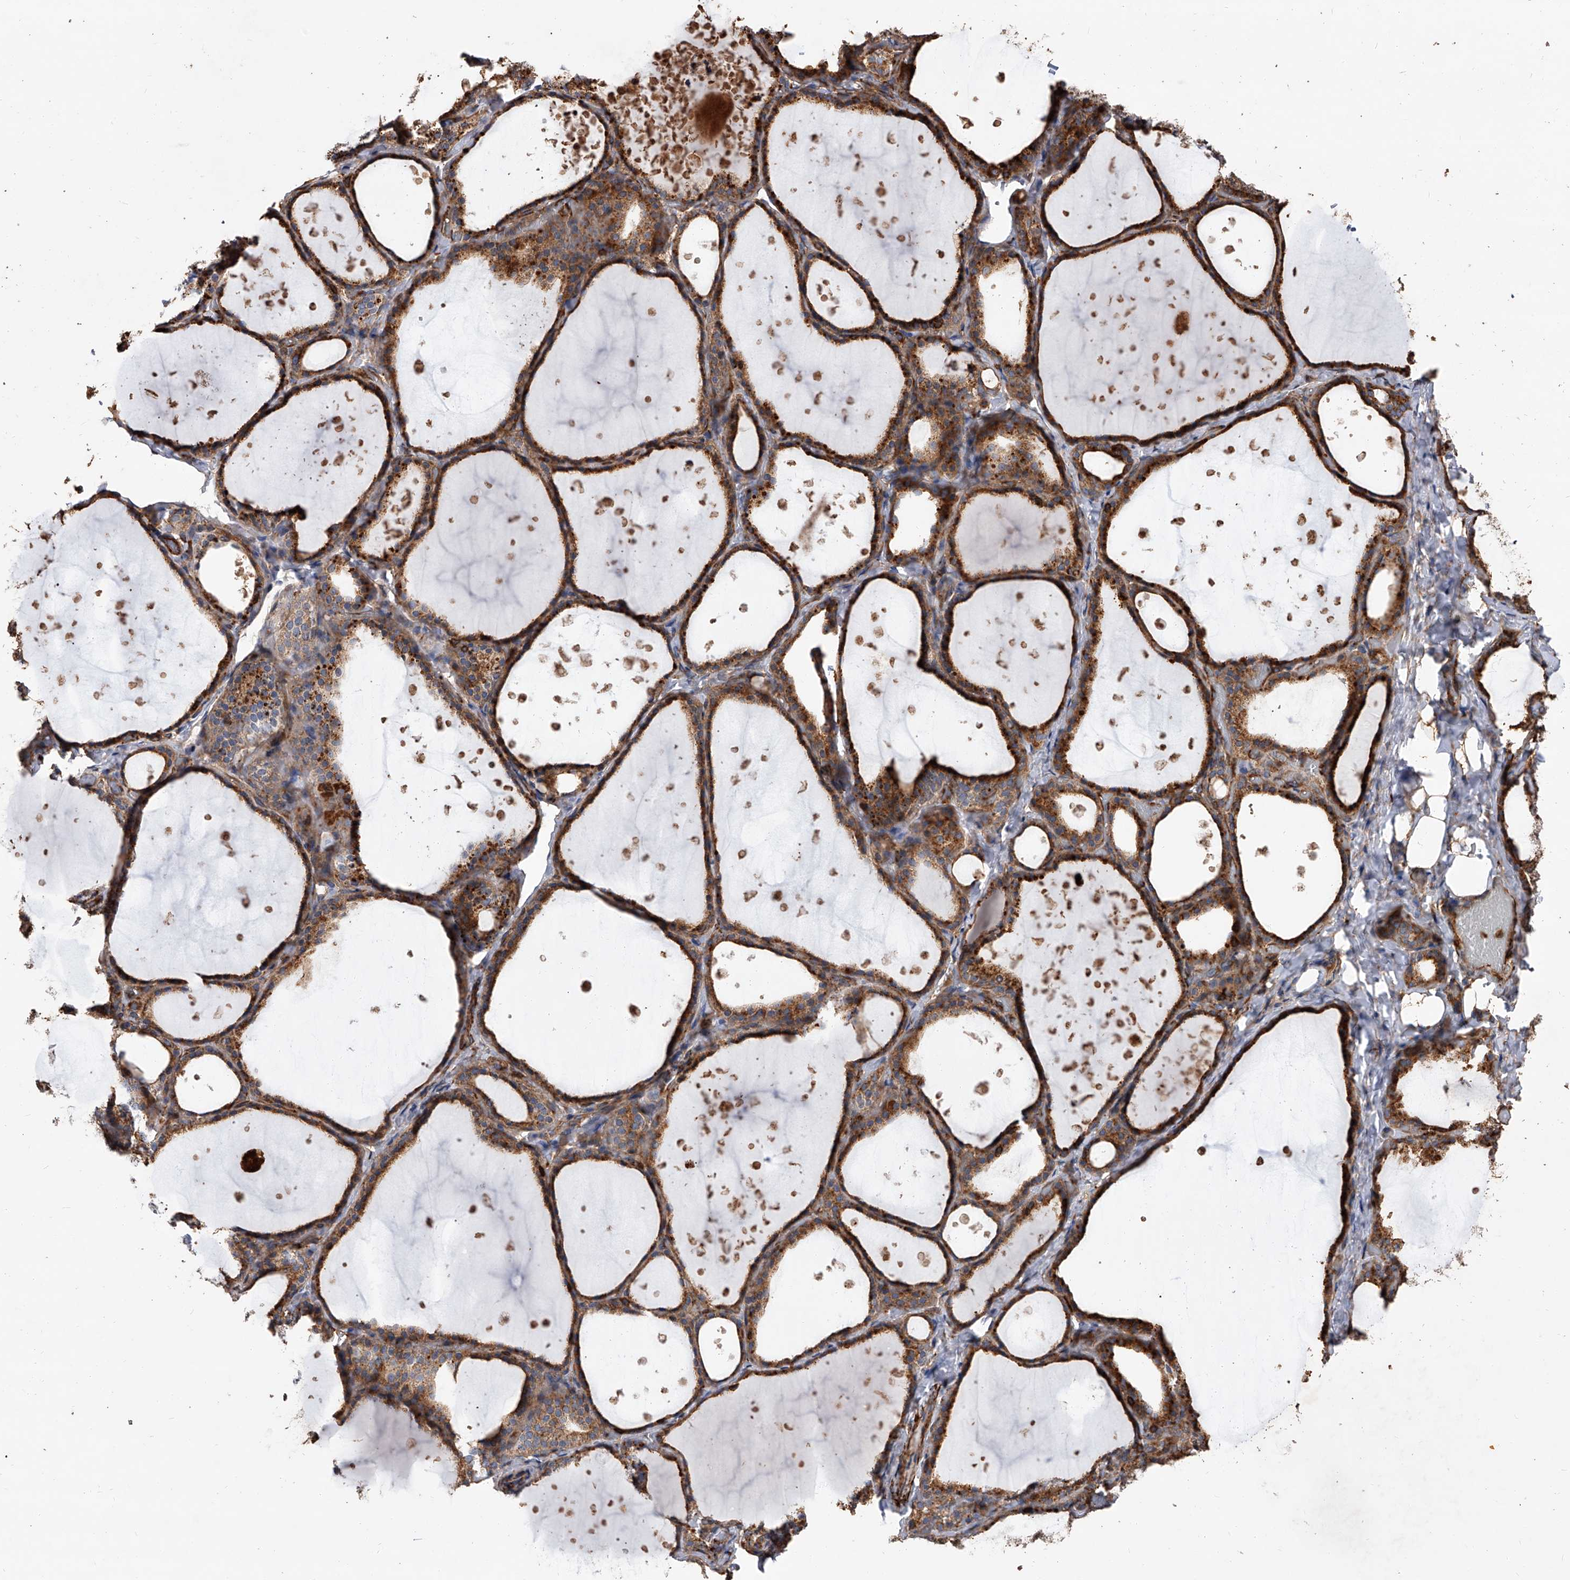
{"staining": {"intensity": "strong", "quantity": ">75%", "location": "cytoplasmic/membranous"}, "tissue": "thyroid gland", "cell_type": "Glandular cells", "image_type": "normal", "snomed": [{"axis": "morphology", "description": "Normal tissue, NOS"}, {"axis": "topography", "description": "Thyroid gland"}], "caption": "Protein expression by immunohistochemistry (IHC) reveals strong cytoplasmic/membranous expression in about >75% of glandular cells in benign thyroid gland. (DAB (3,3'-diaminobenzidine) IHC with brightfield microscopy, high magnification).", "gene": "PISD", "patient": {"sex": "female", "age": 44}}